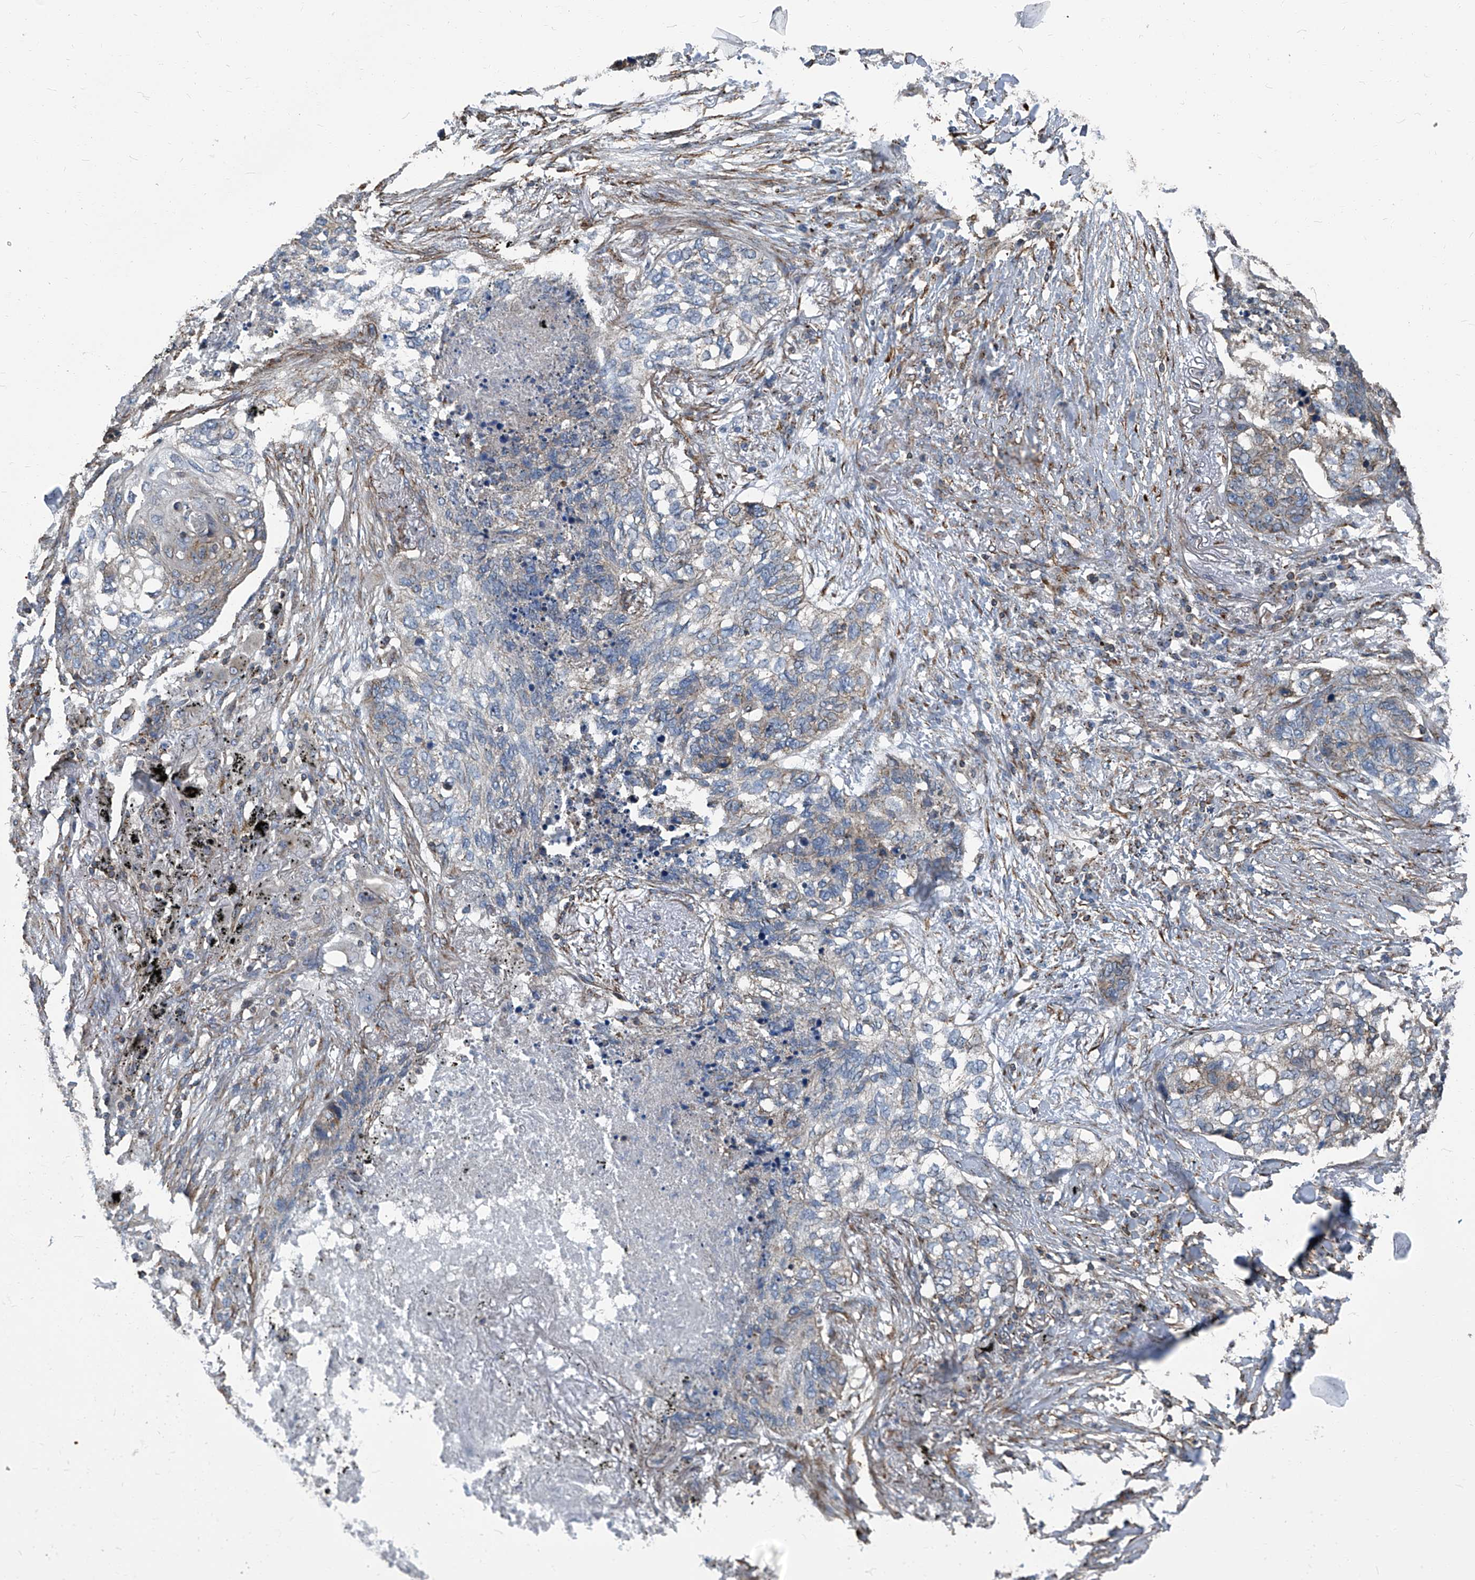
{"staining": {"intensity": "negative", "quantity": "none", "location": "none"}, "tissue": "lung cancer", "cell_type": "Tumor cells", "image_type": "cancer", "snomed": [{"axis": "morphology", "description": "Squamous cell carcinoma, NOS"}, {"axis": "topography", "description": "Lung"}], "caption": "Immunohistochemical staining of lung squamous cell carcinoma demonstrates no significant expression in tumor cells.", "gene": "SEPTIN7", "patient": {"sex": "female", "age": 63}}